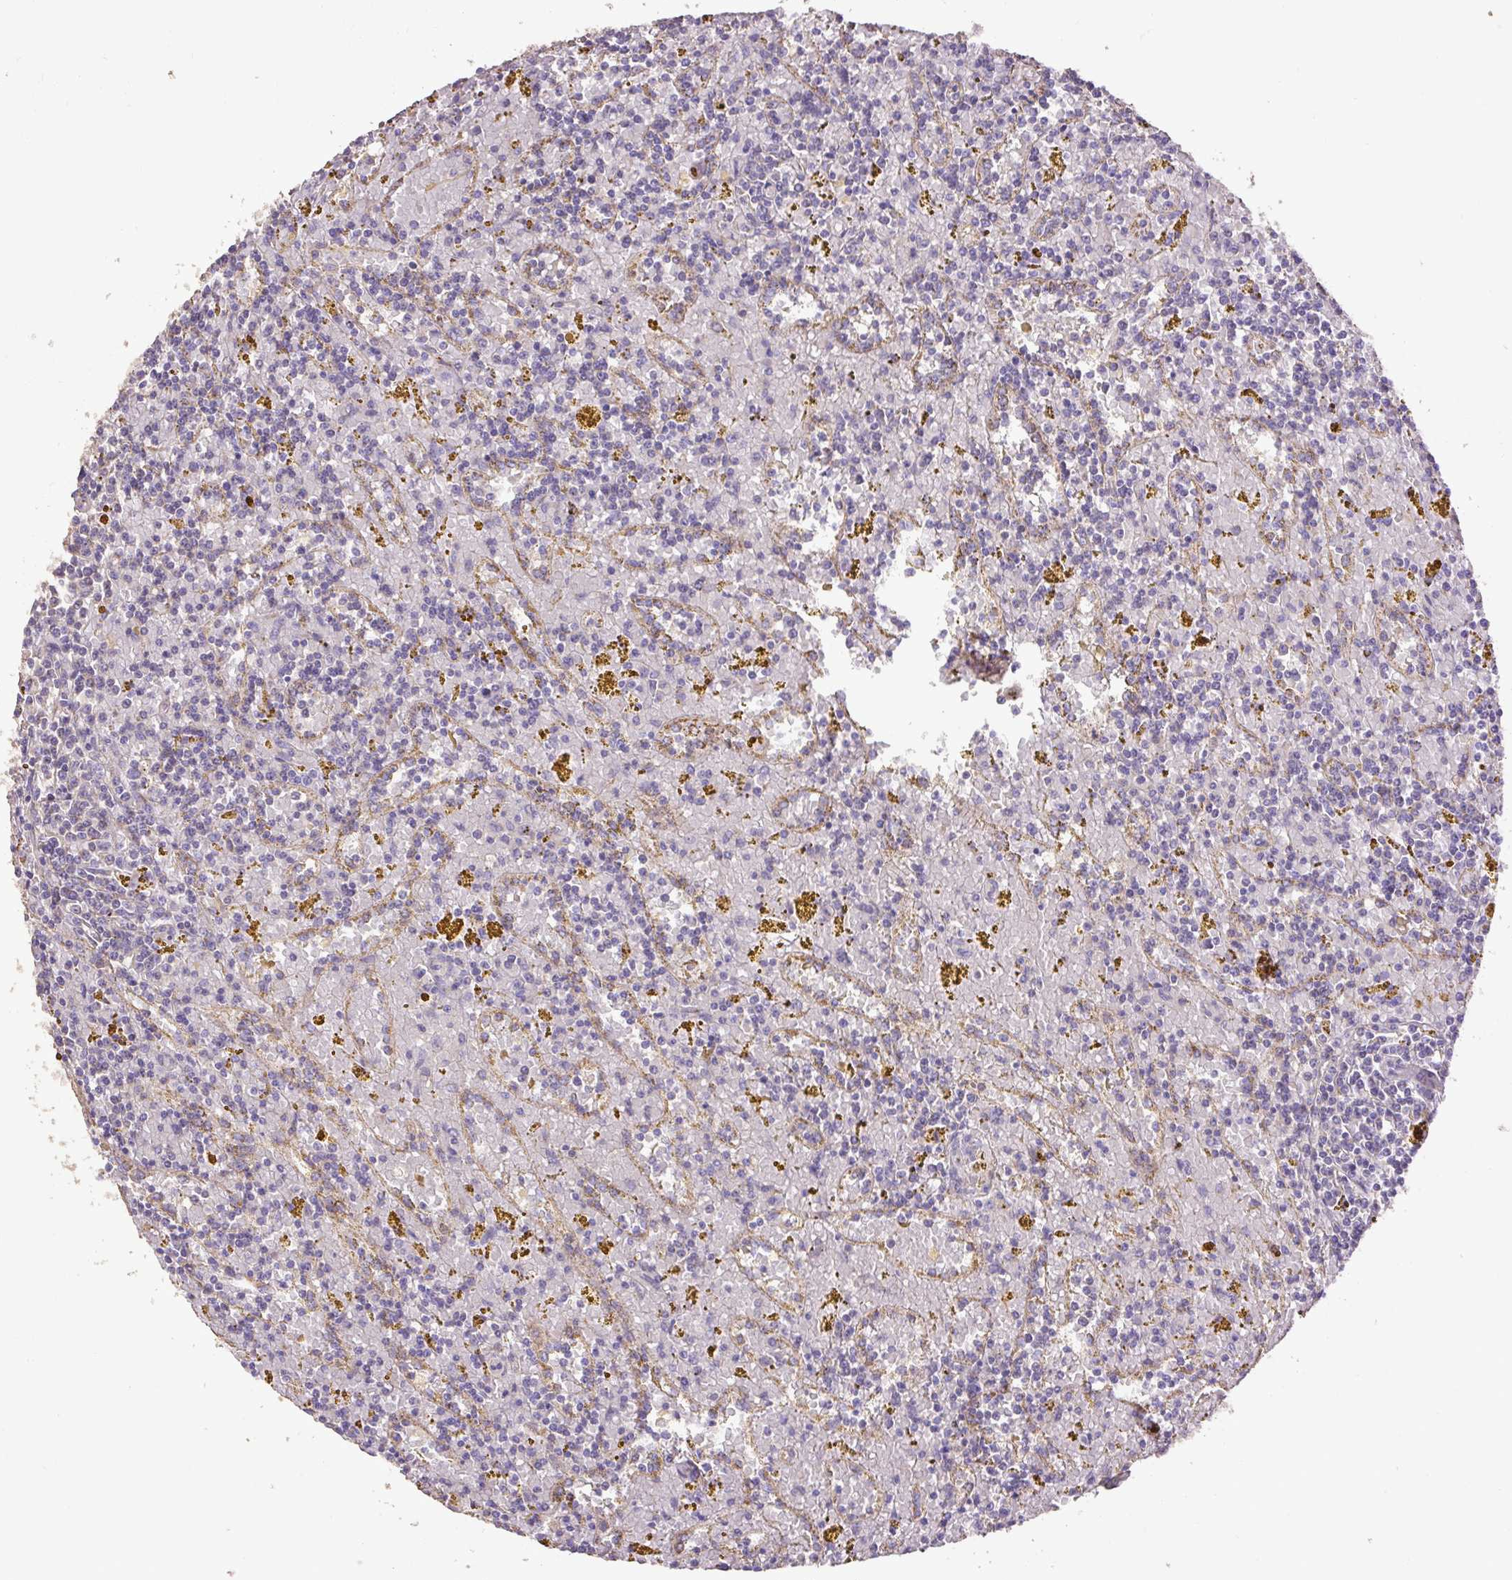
{"staining": {"intensity": "negative", "quantity": "none", "location": "none"}, "tissue": "lymphoma", "cell_type": "Tumor cells", "image_type": "cancer", "snomed": [{"axis": "morphology", "description": "Malignant lymphoma, non-Hodgkin's type, Low grade"}, {"axis": "topography", "description": "Spleen"}, {"axis": "topography", "description": "Lymph node"}], "caption": "A photomicrograph of human lymphoma is negative for staining in tumor cells. Brightfield microscopy of IHC stained with DAB (3,3'-diaminobenzidine) (brown) and hematoxylin (blue), captured at high magnification.", "gene": "ABR", "patient": {"sex": "female", "age": 66}}